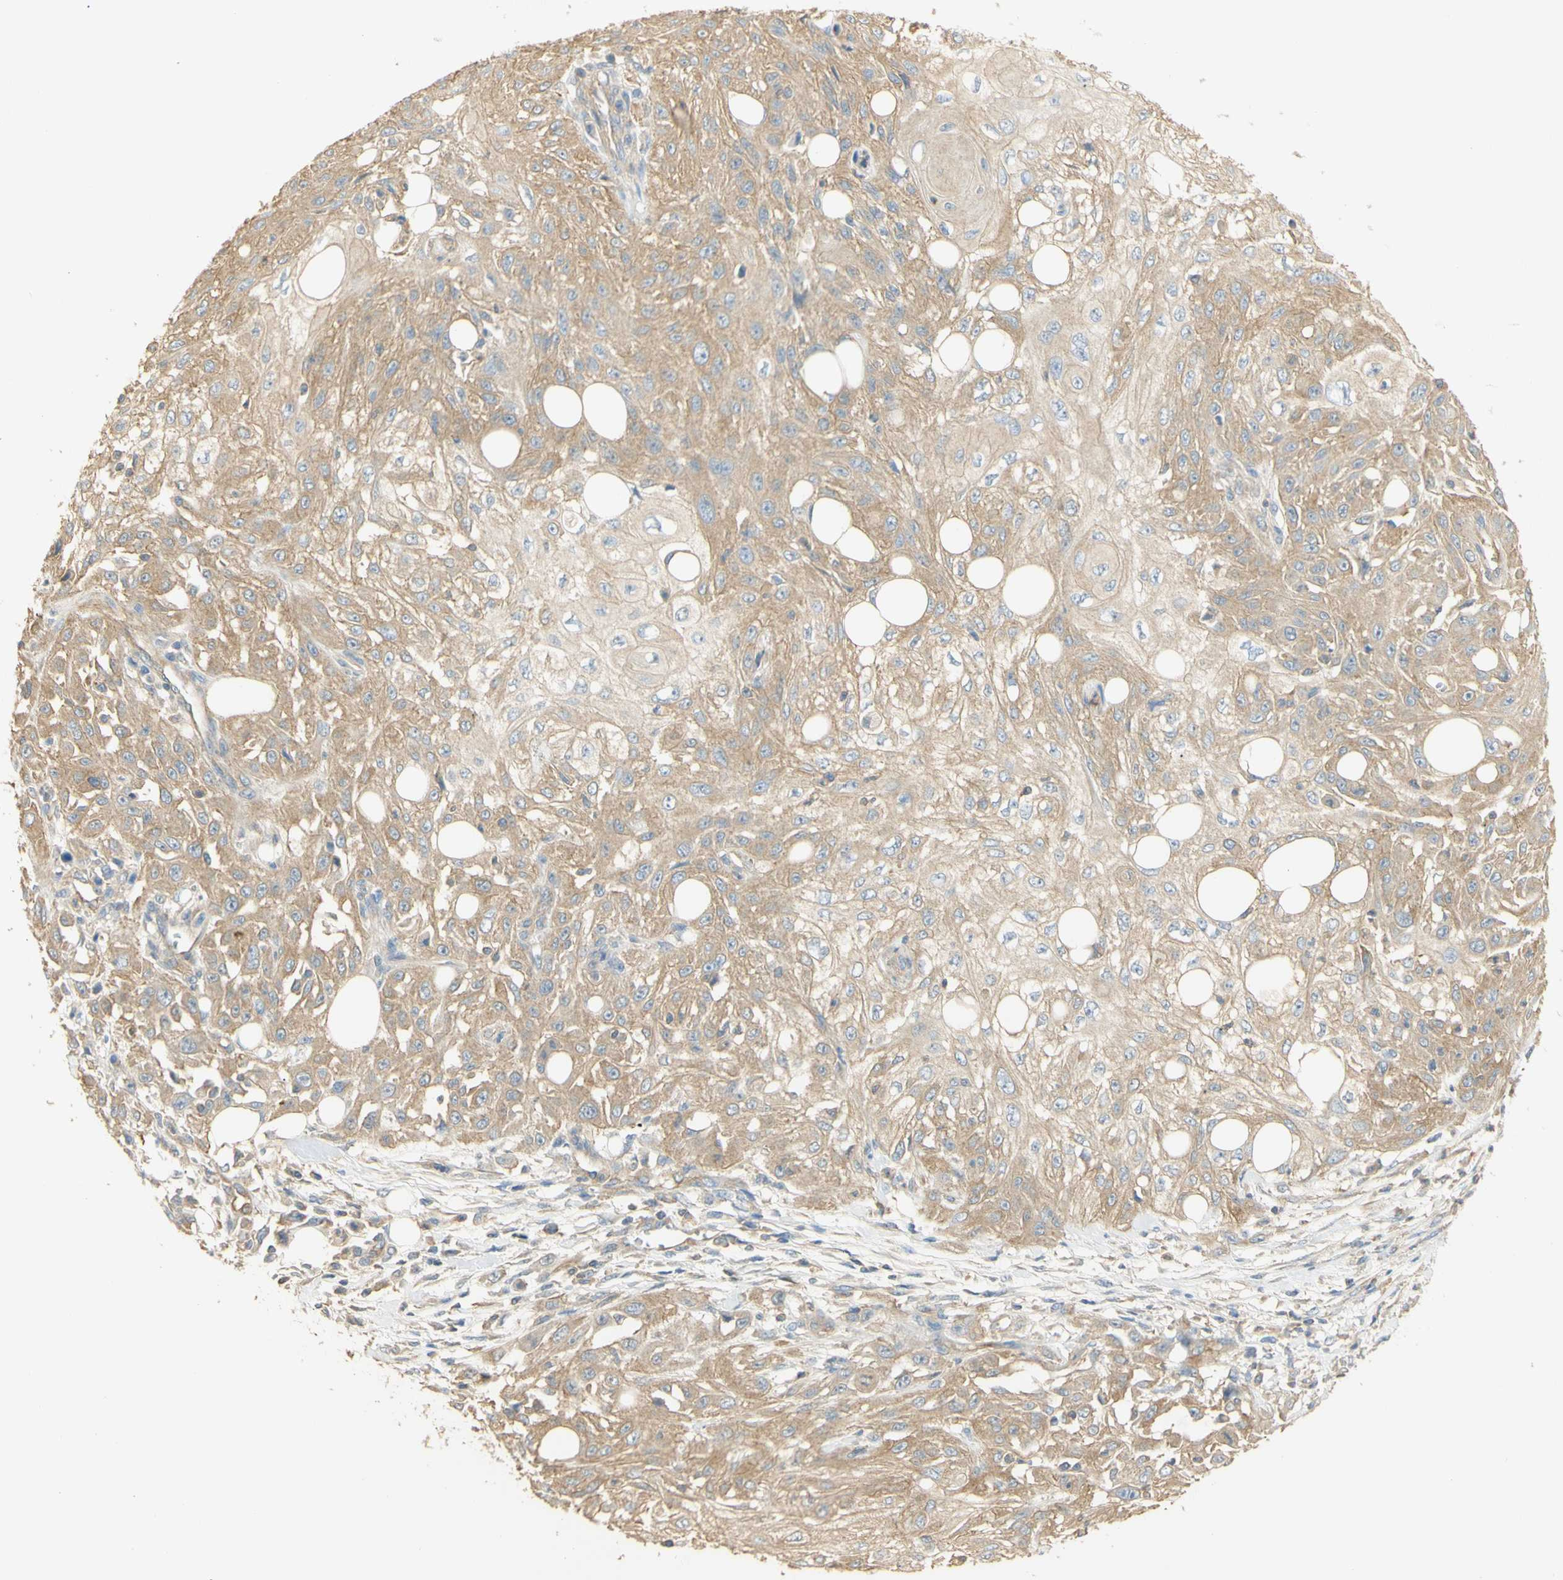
{"staining": {"intensity": "weak", "quantity": ">75%", "location": "cytoplasmic/membranous"}, "tissue": "skin cancer", "cell_type": "Tumor cells", "image_type": "cancer", "snomed": [{"axis": "morphology", "description": "Squamous cell carcinoma, NOS"}, {"axis": "topography", "description": "Skin"}], "caption": "Immunohistochemical staining of human squamous cell carcinoma (skin) displays low levels of weak cytoplasmic/membranous staining in approximately >75% of tumor cells. The staining was performed using DAB, with brown indicating positive protein expression. Nuclei are stained blue with hematoxylin.", "gene": "KCNE4", "patient": {"sex": "male", "age": 75}}